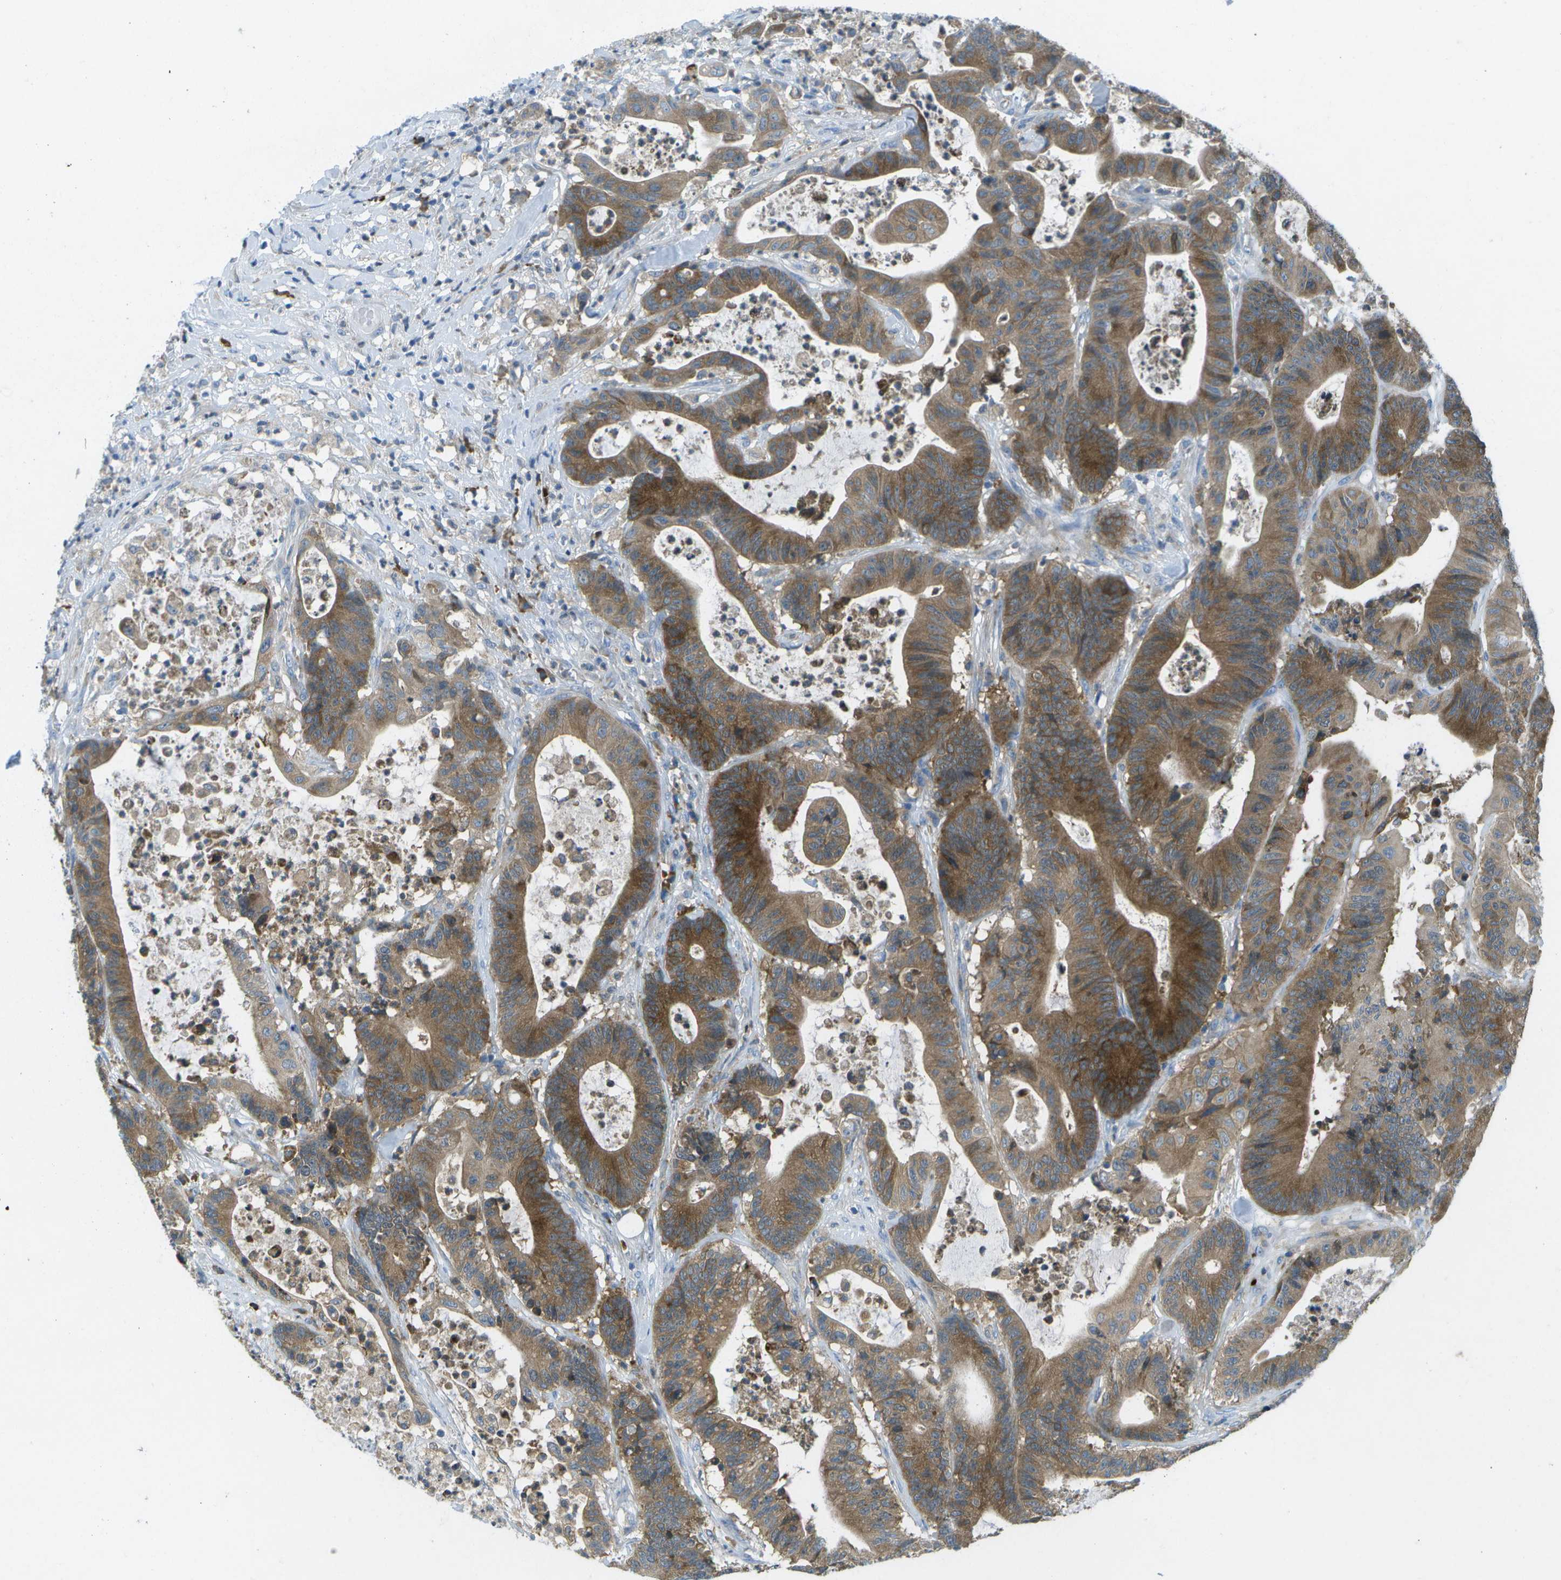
{"staining": {"intensity": "strong", "quantity": ">75%", "location": "cytoplasmic/membranous"}, "tissue": "colorectal cancer", "cell_type": "Tumor cells", "image_type": "cancer", "snomed": [{"axis": "morphology", "description": "Adenocarcinoma, NOS"}, {"axis": "topography", "description": "Colon"}], "caption": "Protein analysis of colorectal cancer (adenocarcinoma) tissue displays strong cytoplasmic/membranous positivity in approximately >75% of tumor cells.", "gene": "WNK2", "patient": {"sex": "female", "age": 84}}